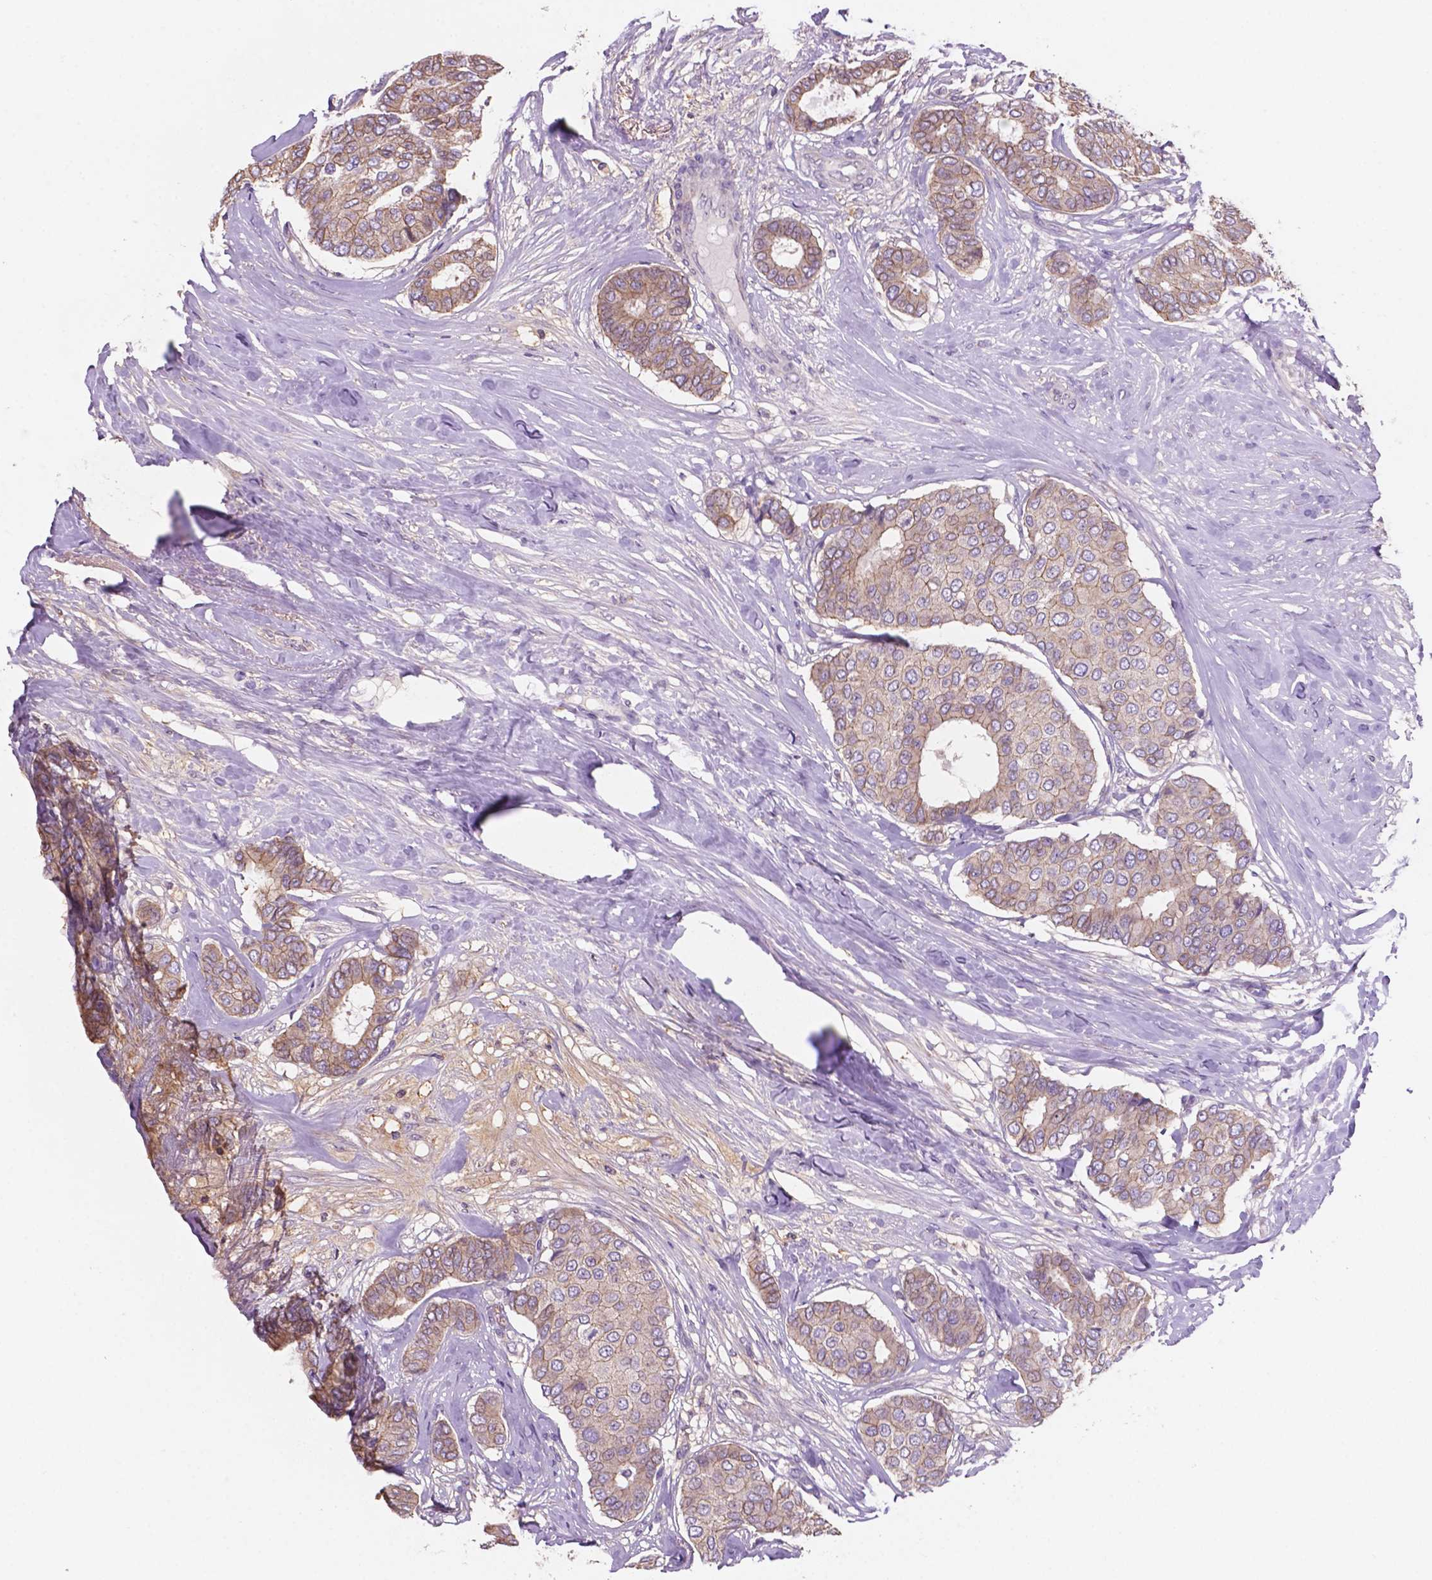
{"staining": {"intensity": "weak", "quantity": "<25%", "location": "cytoplasmic/membranous"}, "tissue": "breast cancer", "cell_type": "Tumor cells", "image_type": "cancer", "snomed": [{"axis": "morphology", "description": "Duct carcinoma"}, {"axis": "topography", "description": "Breast"}], "caption": "Image shows no protein staining in tumor cells of breast cancer tissue.", "gene": "MKRN2OS", "patient": {"sex": "female", "age": 75}}